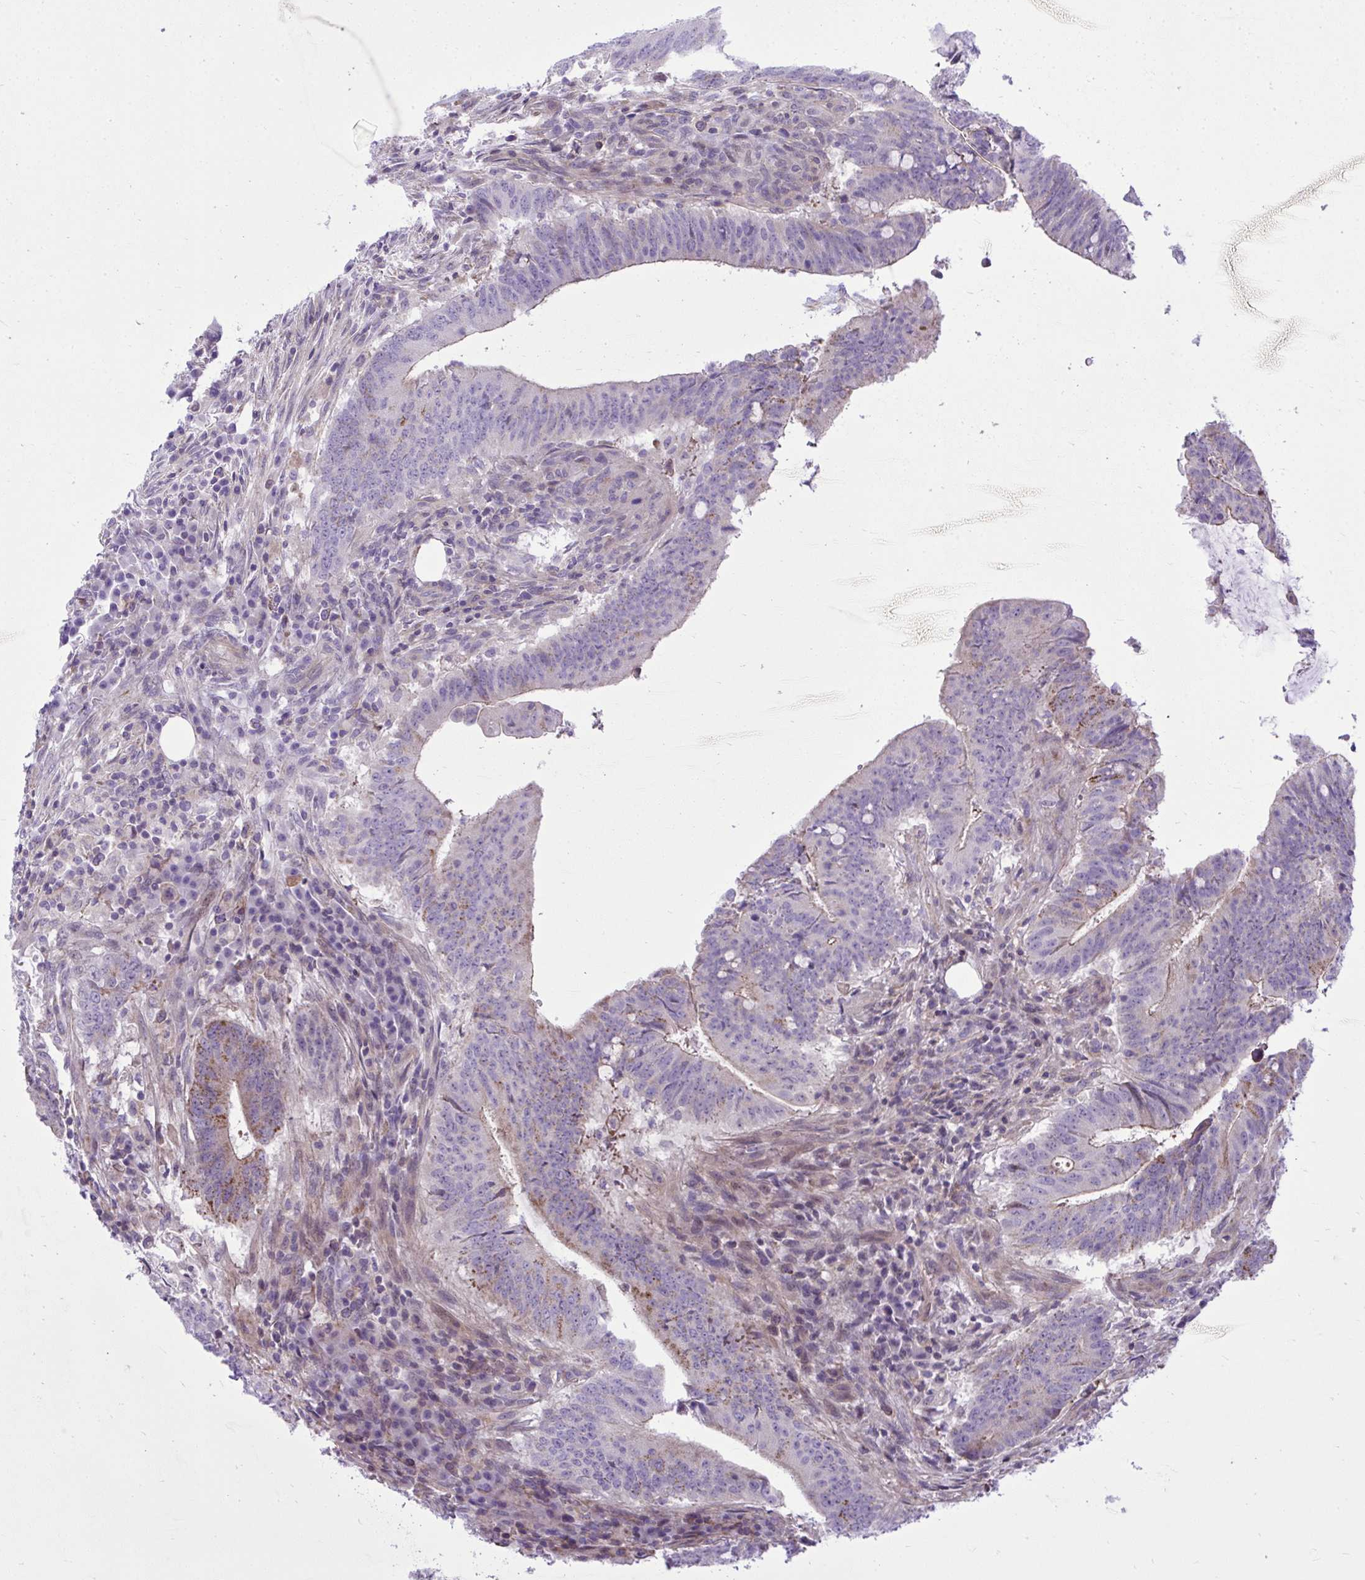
{"staining": {"intensity": "moderate", "quantity": "<25%", "location": "cytoplasmic/membranous"}, "tissue": "colorectal cancer", "cell_type": "Tumor cells", "image_type": "cancer", "snomed": [{"axis": "morphology", "description": "Adenocarcinoma, NOS"}, {"axis": "topography", "description": "Colon"}], "caption": "A high-resolution image shows immunohistochemistry staining of colorectal cancer (adenocarcinoma), which shows moderate cytoplasmic/membranous expression in approximately <25% of tumor cells. (Brightfield microscopy of DAB IHC at high magnification).", "gene": "GRK4", "patient": {"sex": "female", "age": 43}}